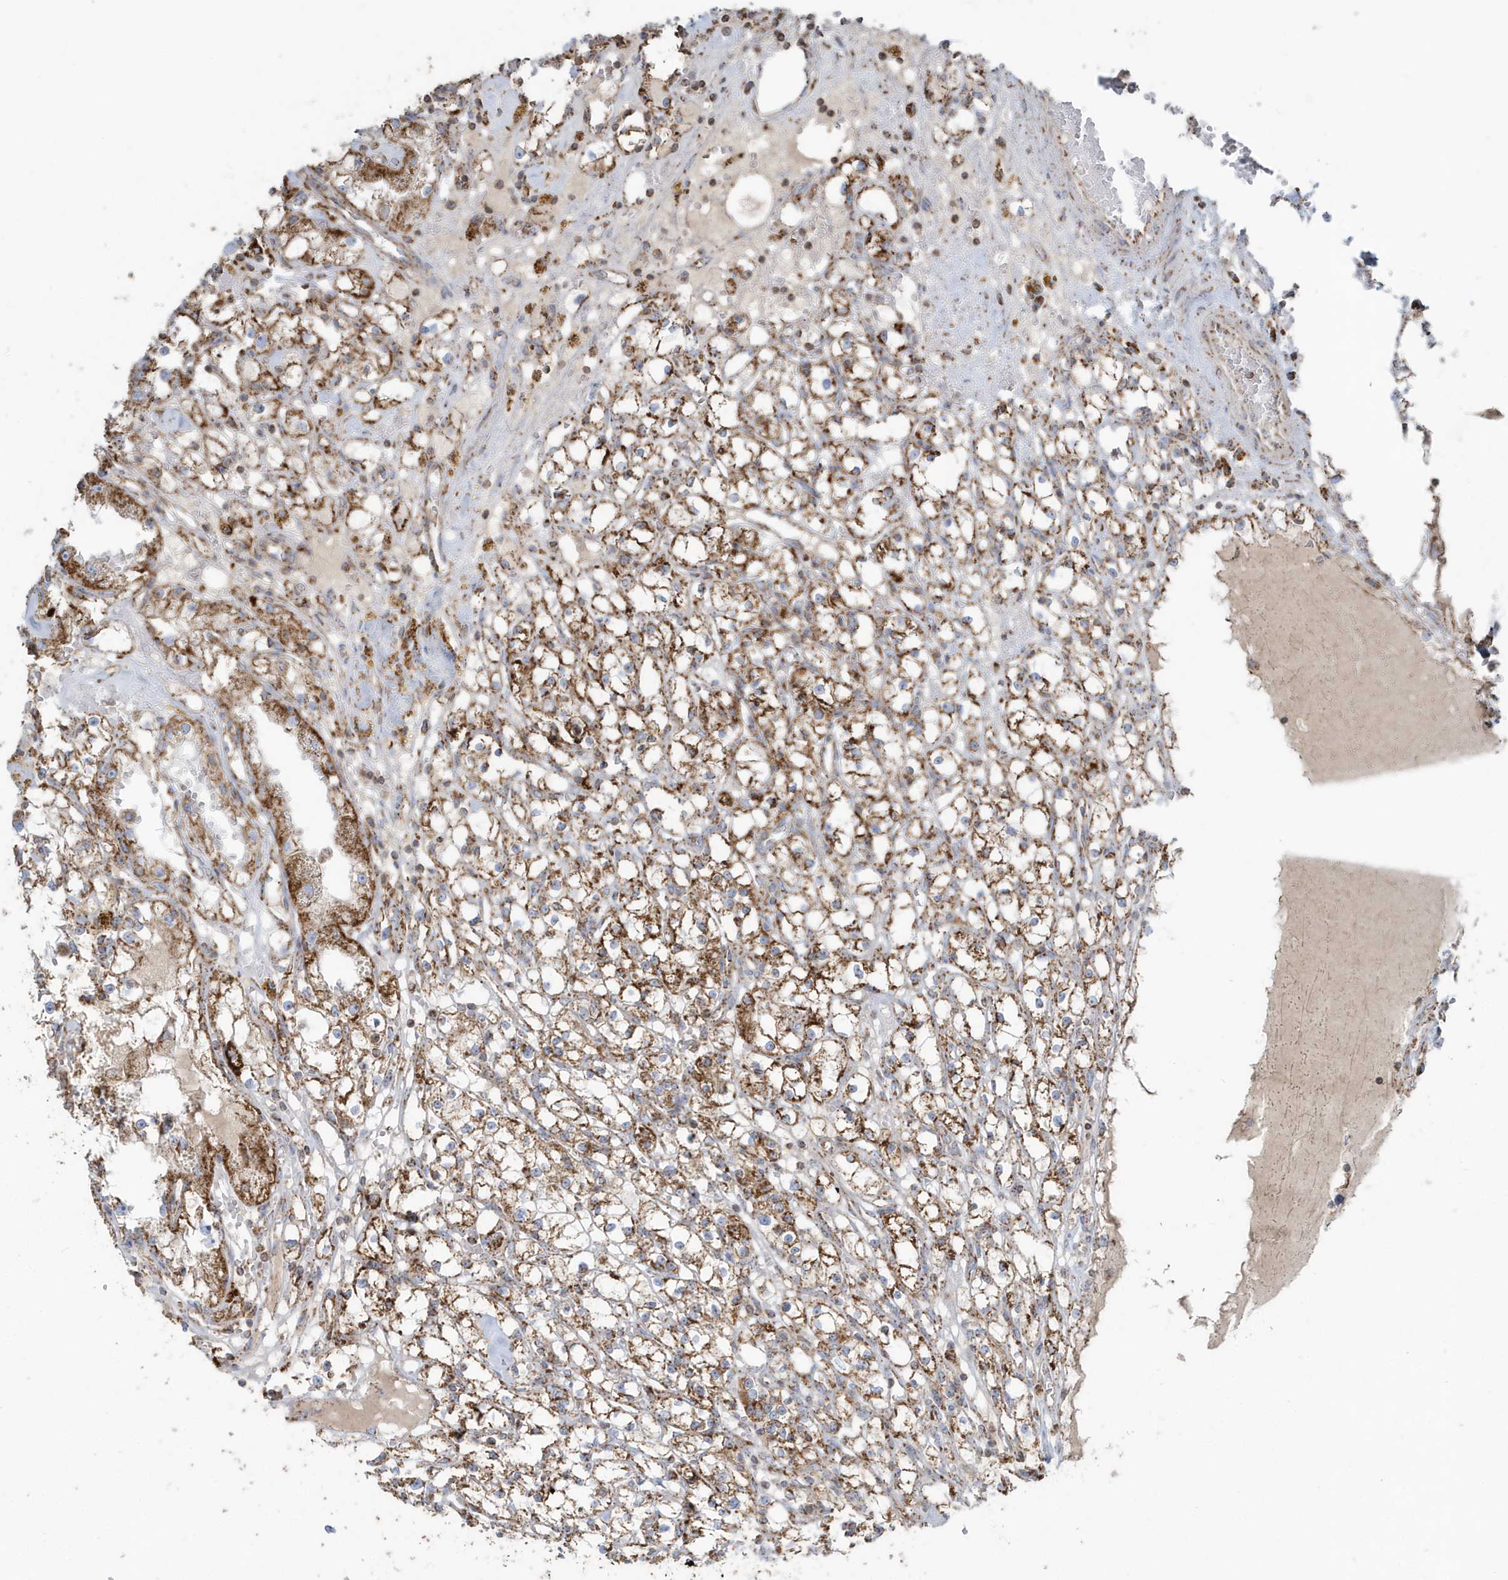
{"staining": {"intensity": "strong", "quantity": ">75%", "location": "cytoplasmic/membranous"}, "tissue": "renal cancer", "cell_type": "Tumor cells", "image_type": "cancer", "snomed": [{"axis": "morphology", "description": "Adenocarcinoma, NOS"}, {"axis": "topography", "description": "Kidney"}], "caption": "Immunohistochemical staining of renal cancer (adenocarcinoma) reveals strong cytoplasmic/membranous protein positivity in approximately >75% of tumor cells.", "gene": "RAB11FIP3", "patient": {"sex": "male", "age": 56}}